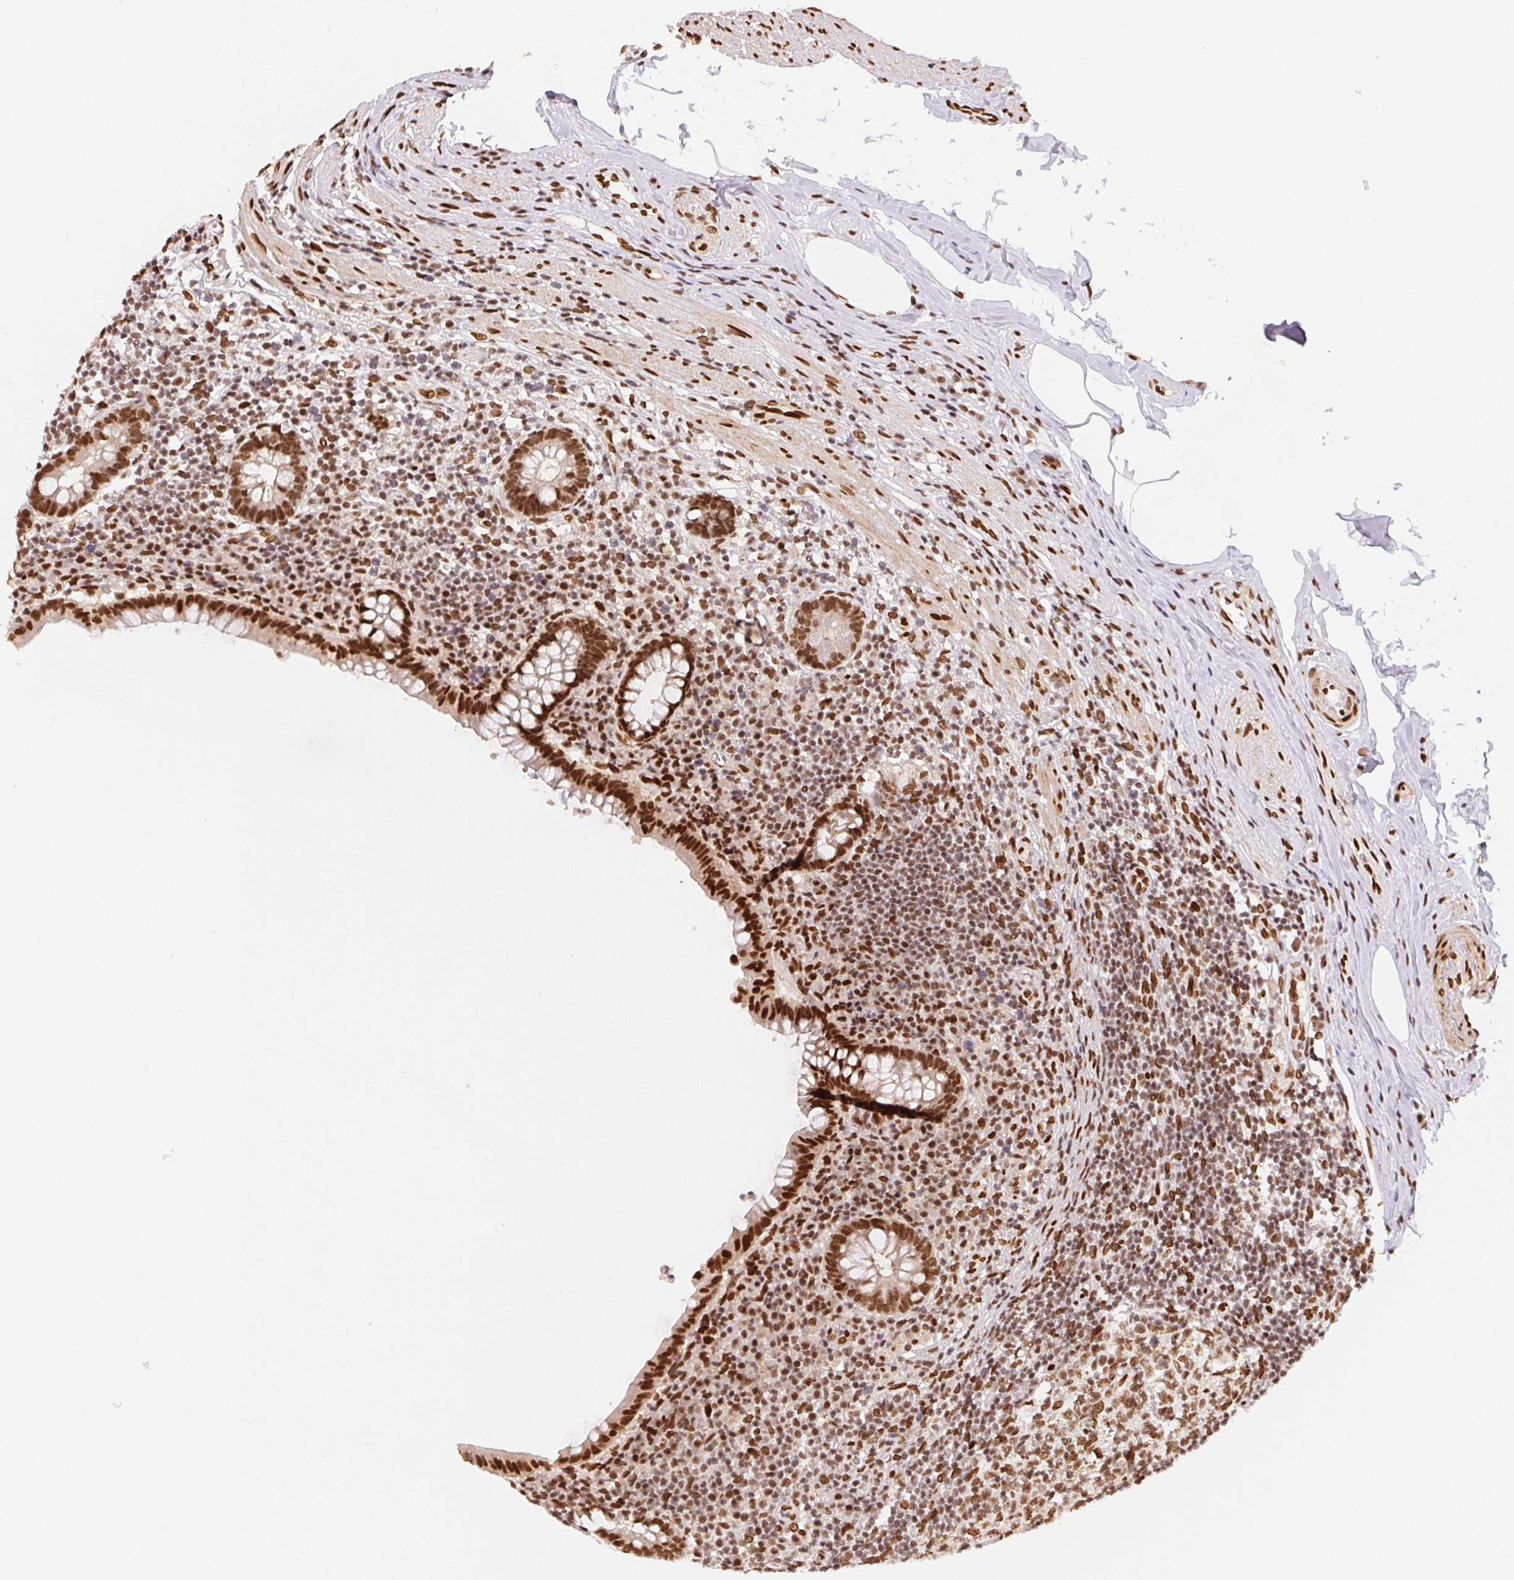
{"staining": {"intensity": "strong", "quantity": ">75%", "location": "nuclear"}, "tissue": "appendix", "cell_type": "Glandular cells", "image_type": "normal", "snomed": [{"axis": "morphology", "description": "Normal tissue, NOS"}, {"axis": "topography", "description": "Appendix"}], "caption": "About >75% of glandular cells in normal appendix show strong nuclear protein positivity as visualized by brown immunohistochemical staining.", "gene": "SAP30BP", "patient": {"sex": "female", "age": 56}}